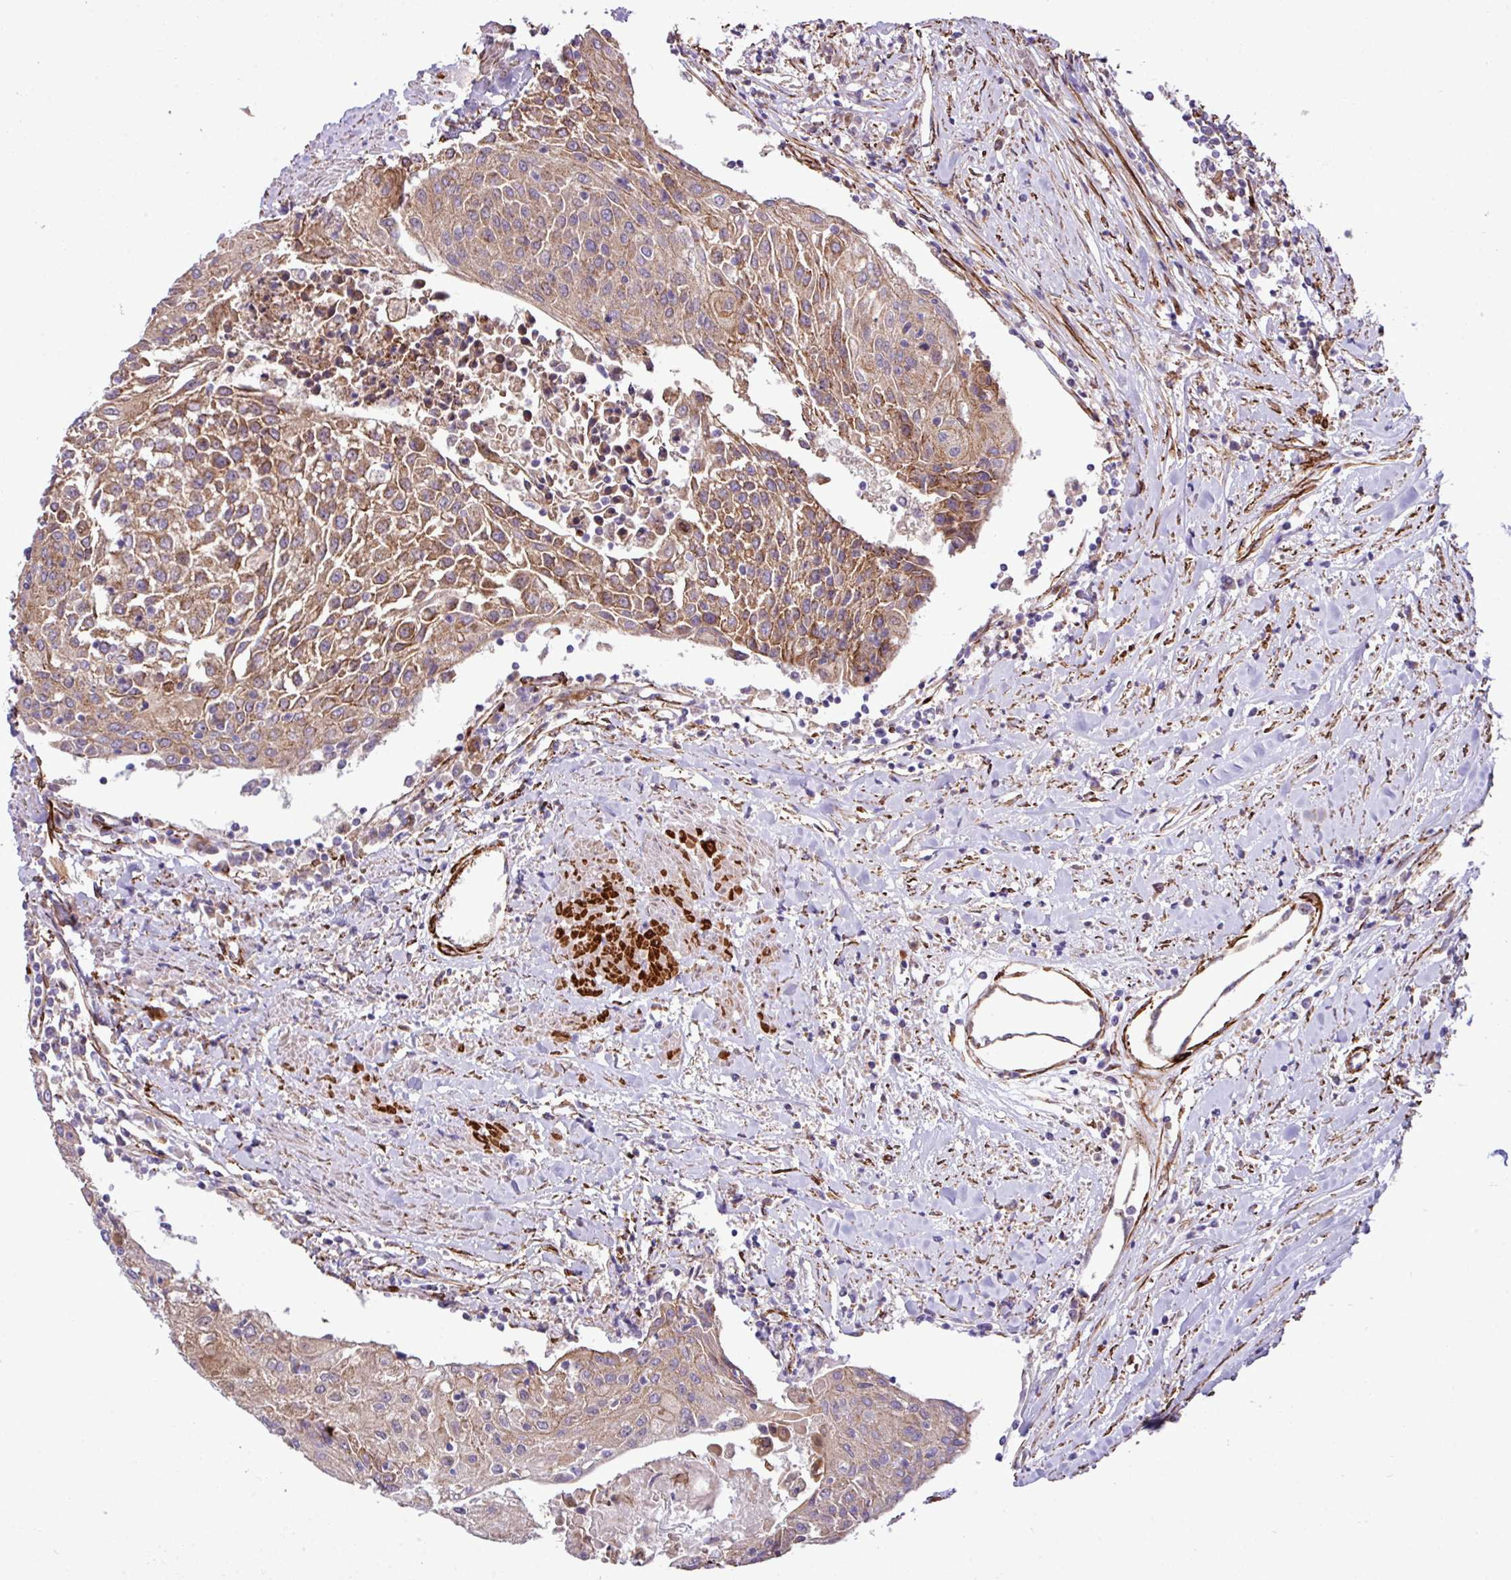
{"staining": {"intensity": "moderate", "quantity": ">75%", "location": "cytoplasmic/membranous"}, "tissue": "urothelial cancer", "cell_type": "Tumor cells", "image_type": "cancer", "snomed": [{"axis": "morphology", "description": "Urothelial carcinoma, High grade"}, {"axis": "topography", "description": "Urinary bladder"}], "caption": "Moderate cytoplasmic/membranous expression for a protein is appreciated in about >75% of tumor cells of high-grade urothelial carcinoma using immunohistochemistry (IHC).", "gene": "FAM47E", "patient": {"sex": "female", "age": 85}}